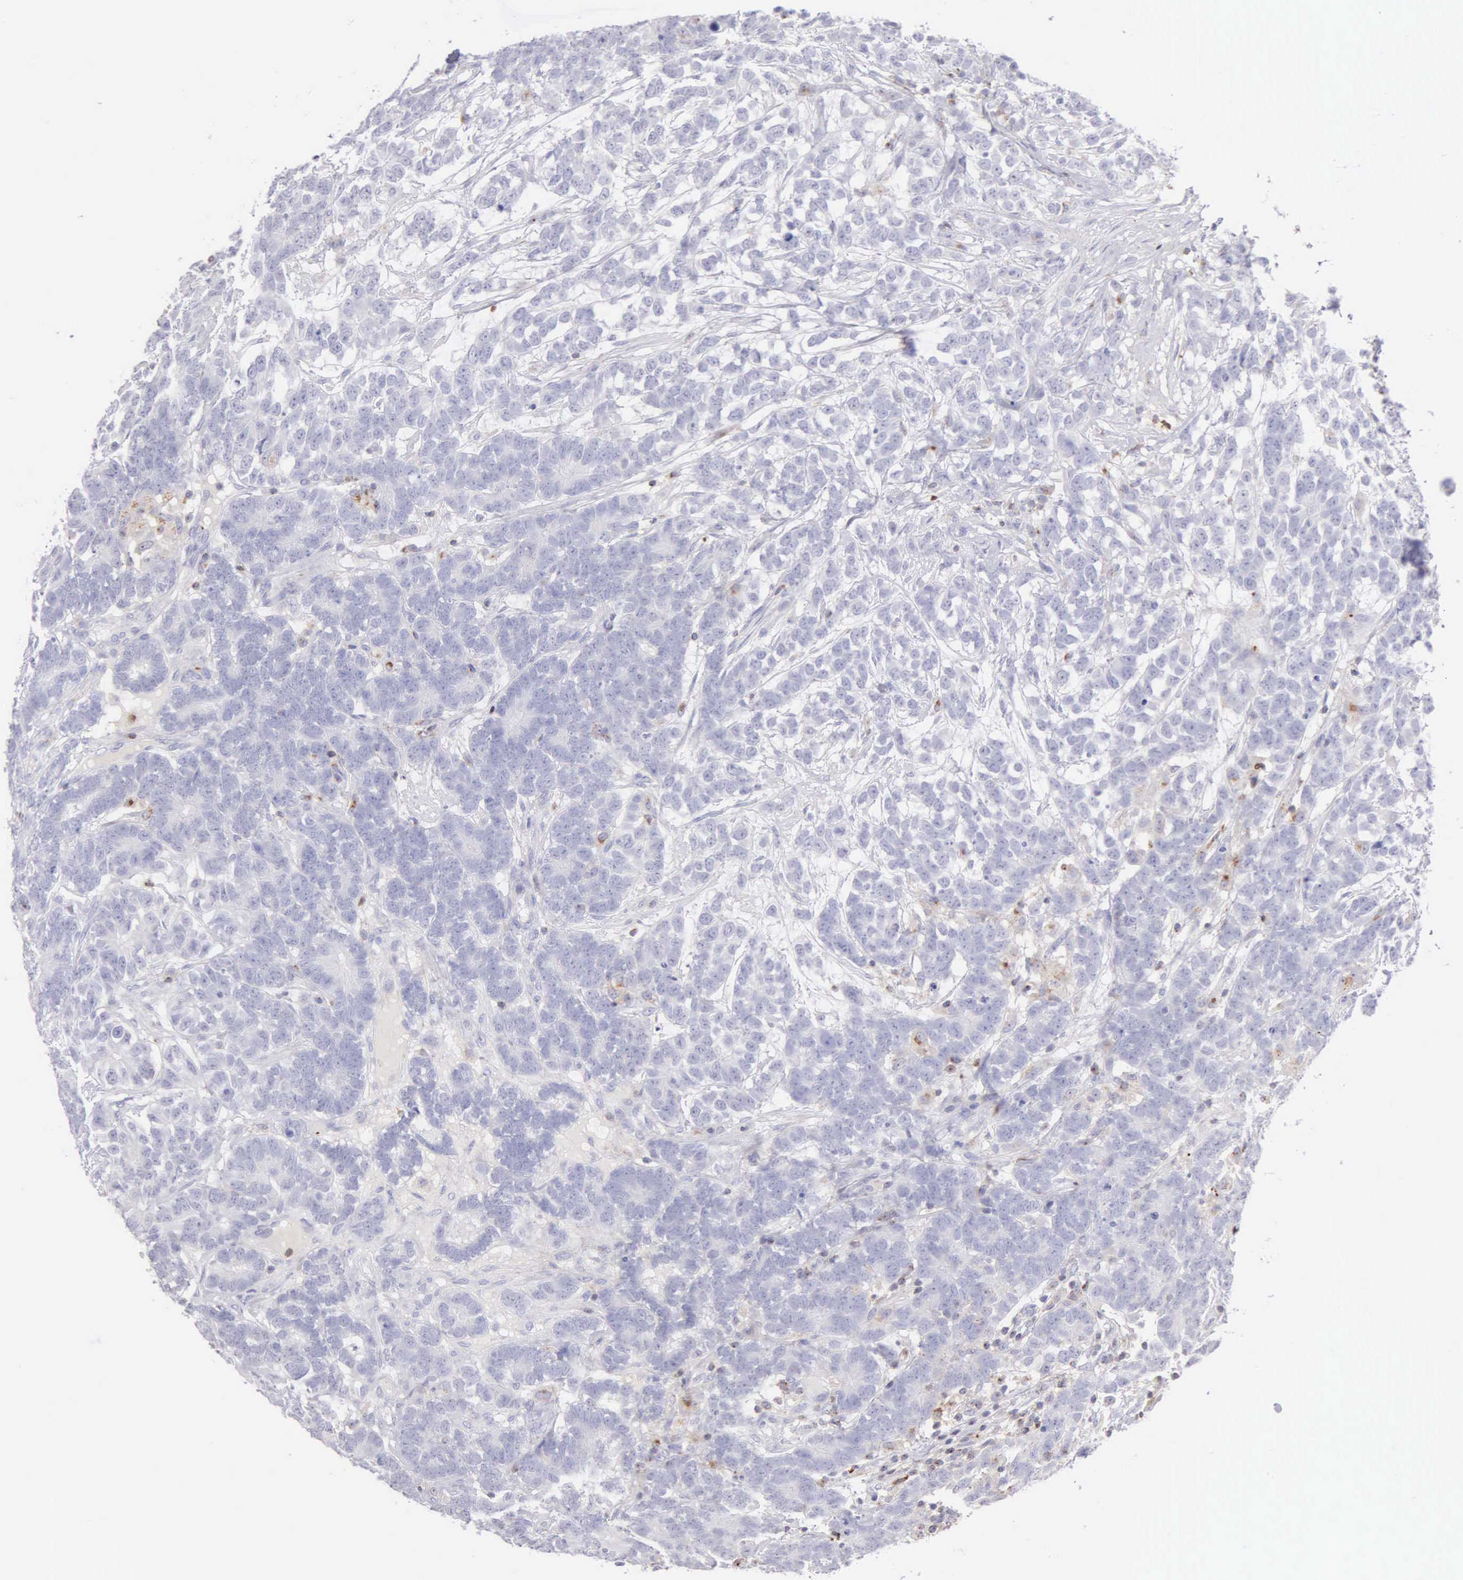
{"staining": {"intensity": "negative", "quantity": "none", "location": "none"}, "tissue": "testis cancer", "cell_type": "Tumor cells", "image_type": "cancer", "snomed": [{"axis": "morphology", "description": "Carcinoma, Embryonal, NOS"}, {"axis": "topography", "description": "Testis"}], "caption": "DAB immunohistochemical staining of embryonal carcinoma (testis) reveals no significant staining in tumor cells.", "gene": "SRGN", "patient": {"sex": "male", "age": 26}}